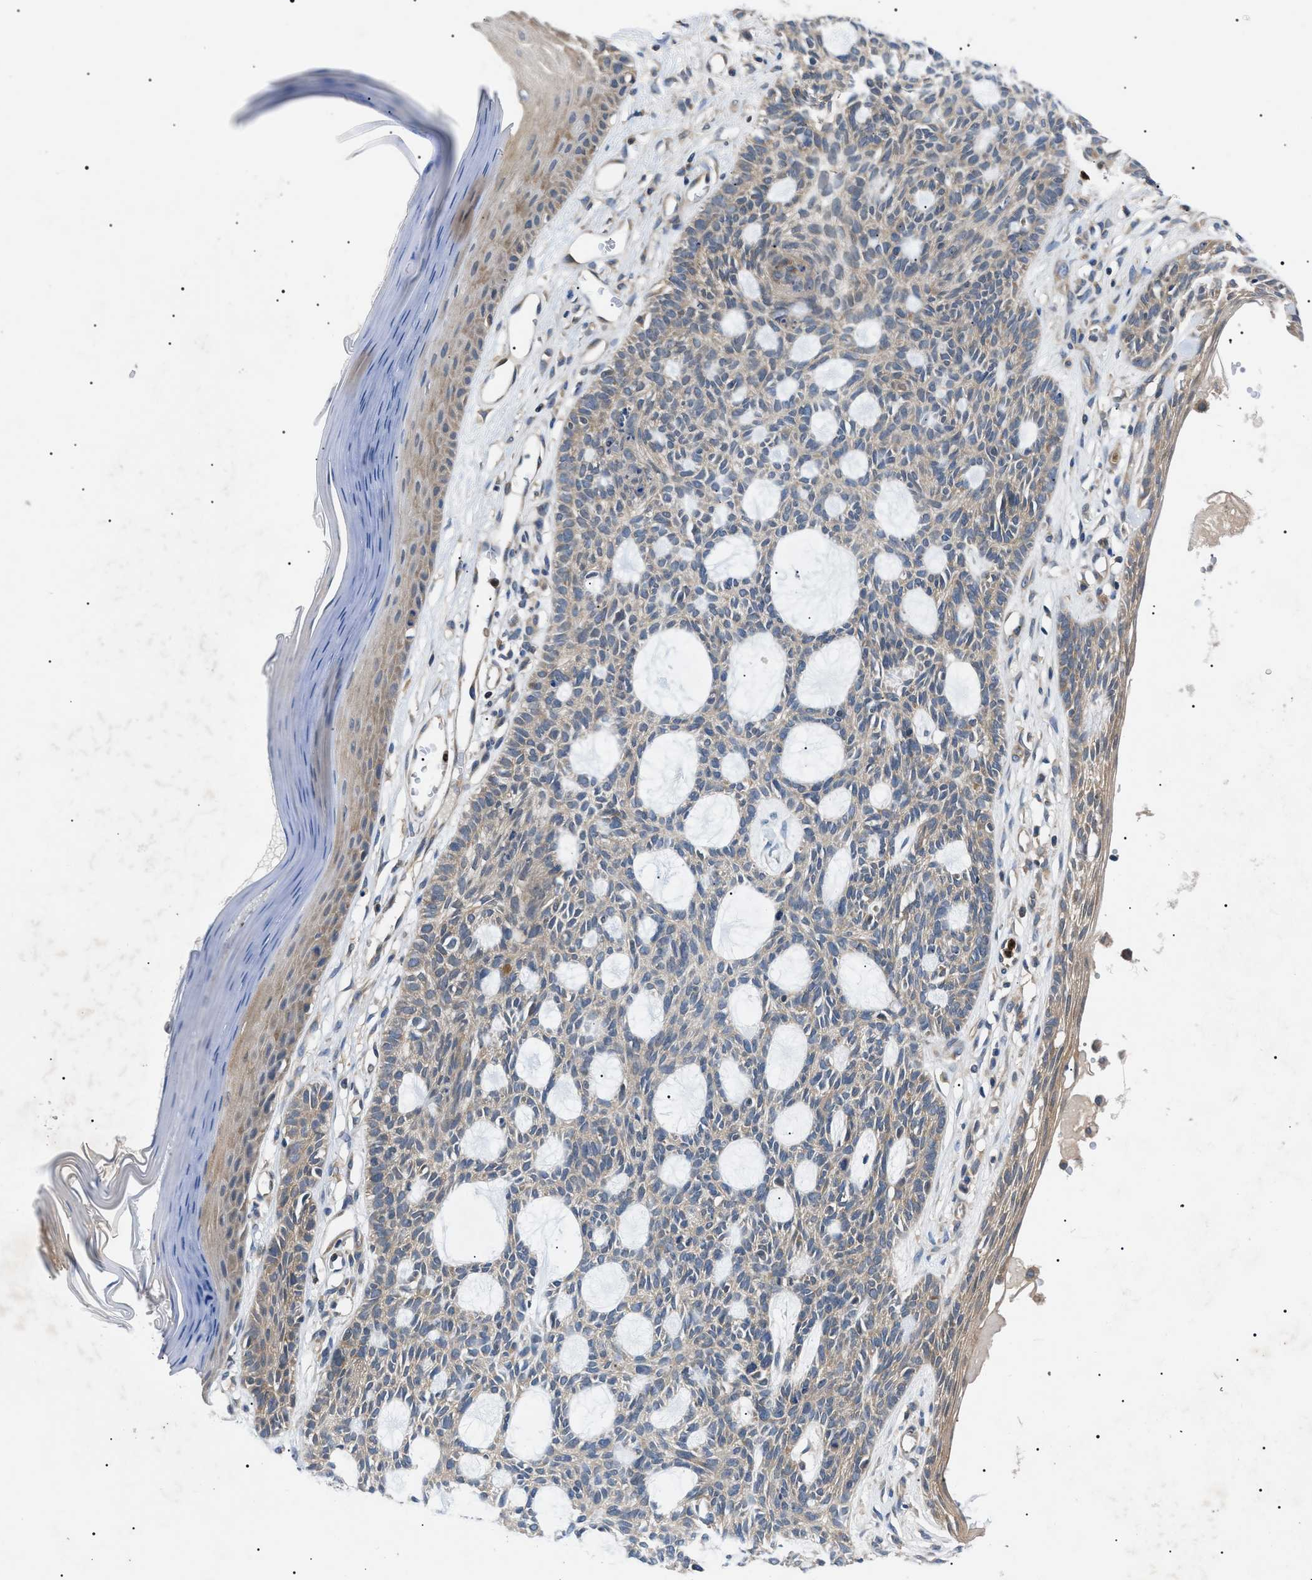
{"staining": {"intensity": "weak", "quantity": ">75%", "location": "cytoplasmic/membranous"}, "tissue": "skin cancer", "cell_type": "Tumor cells", "image_type": "cancer", "snomed": [{"axis": "morphology", "description": "Basal cell carcinoma"}, {"axis": "topography", "description": "Skin"}], "caption": "Skin cancer (basal cell carcinoma) stained with a protein marker exhibits weak staining in tumor cells.", "gene": "RIPK1", "patient": {"sex": "male", "age": 67}}